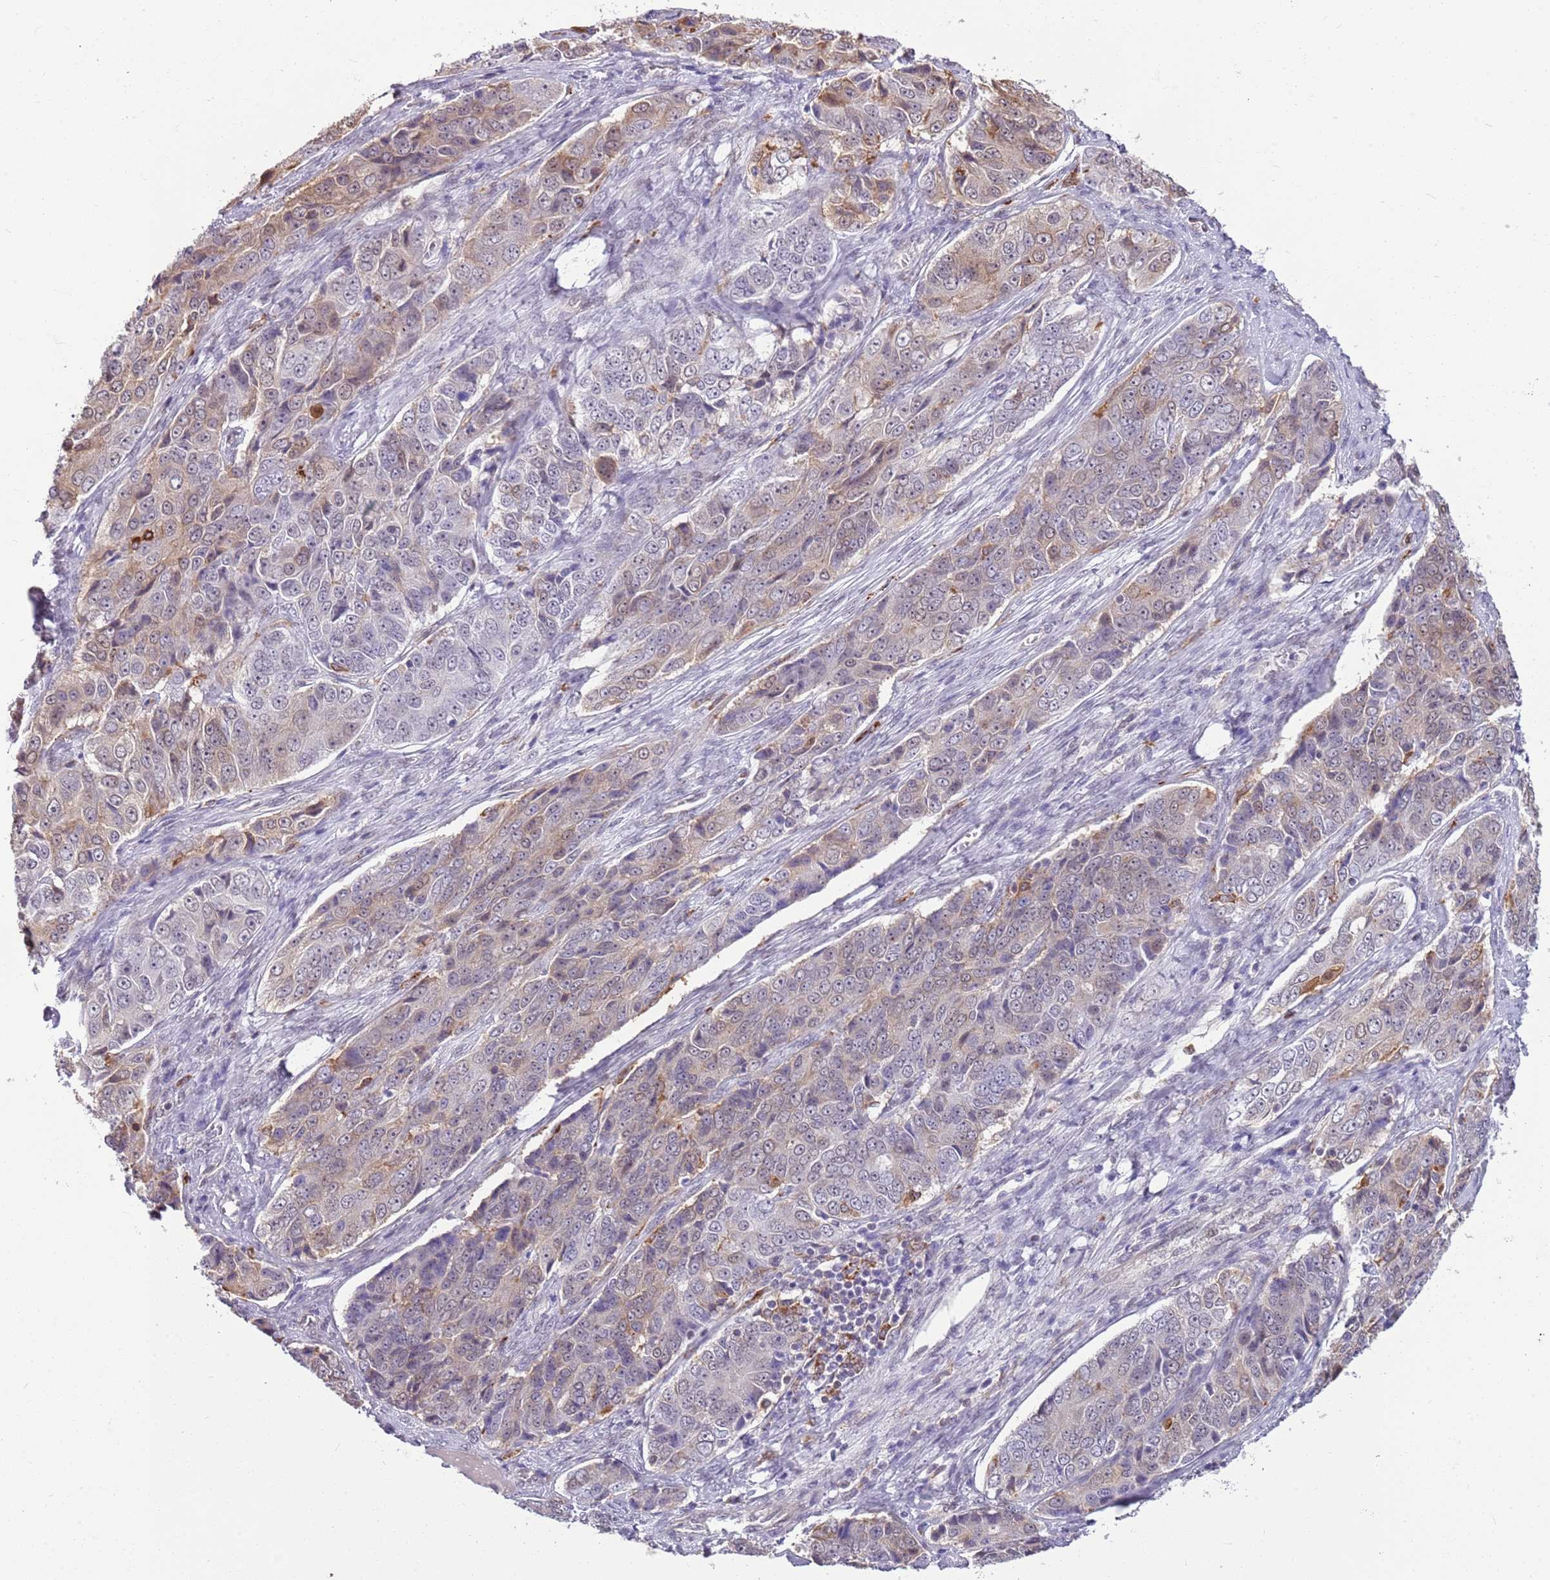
{"staining": {"intensity": "weak", "quantity": "25%-75%", "location": "cytoplasmic/membranous"}, "tissue": "ovarian cancer", "cell_type": "Tumor cells", "image_type": "cancer", "snomed": [{"axis": "morphology", "description": "Carcinoma, endometroid"}, {"axis": "topography", "description": "Ovary"}], "caption": "Ovarian cancer stained with a brown dye exhibits weak cytoplasmic/membranous positive expression in approximately 25%-75% of tumor cells.", "gene": "DHX32", "patient": {"sex": "female", "age": 51}}